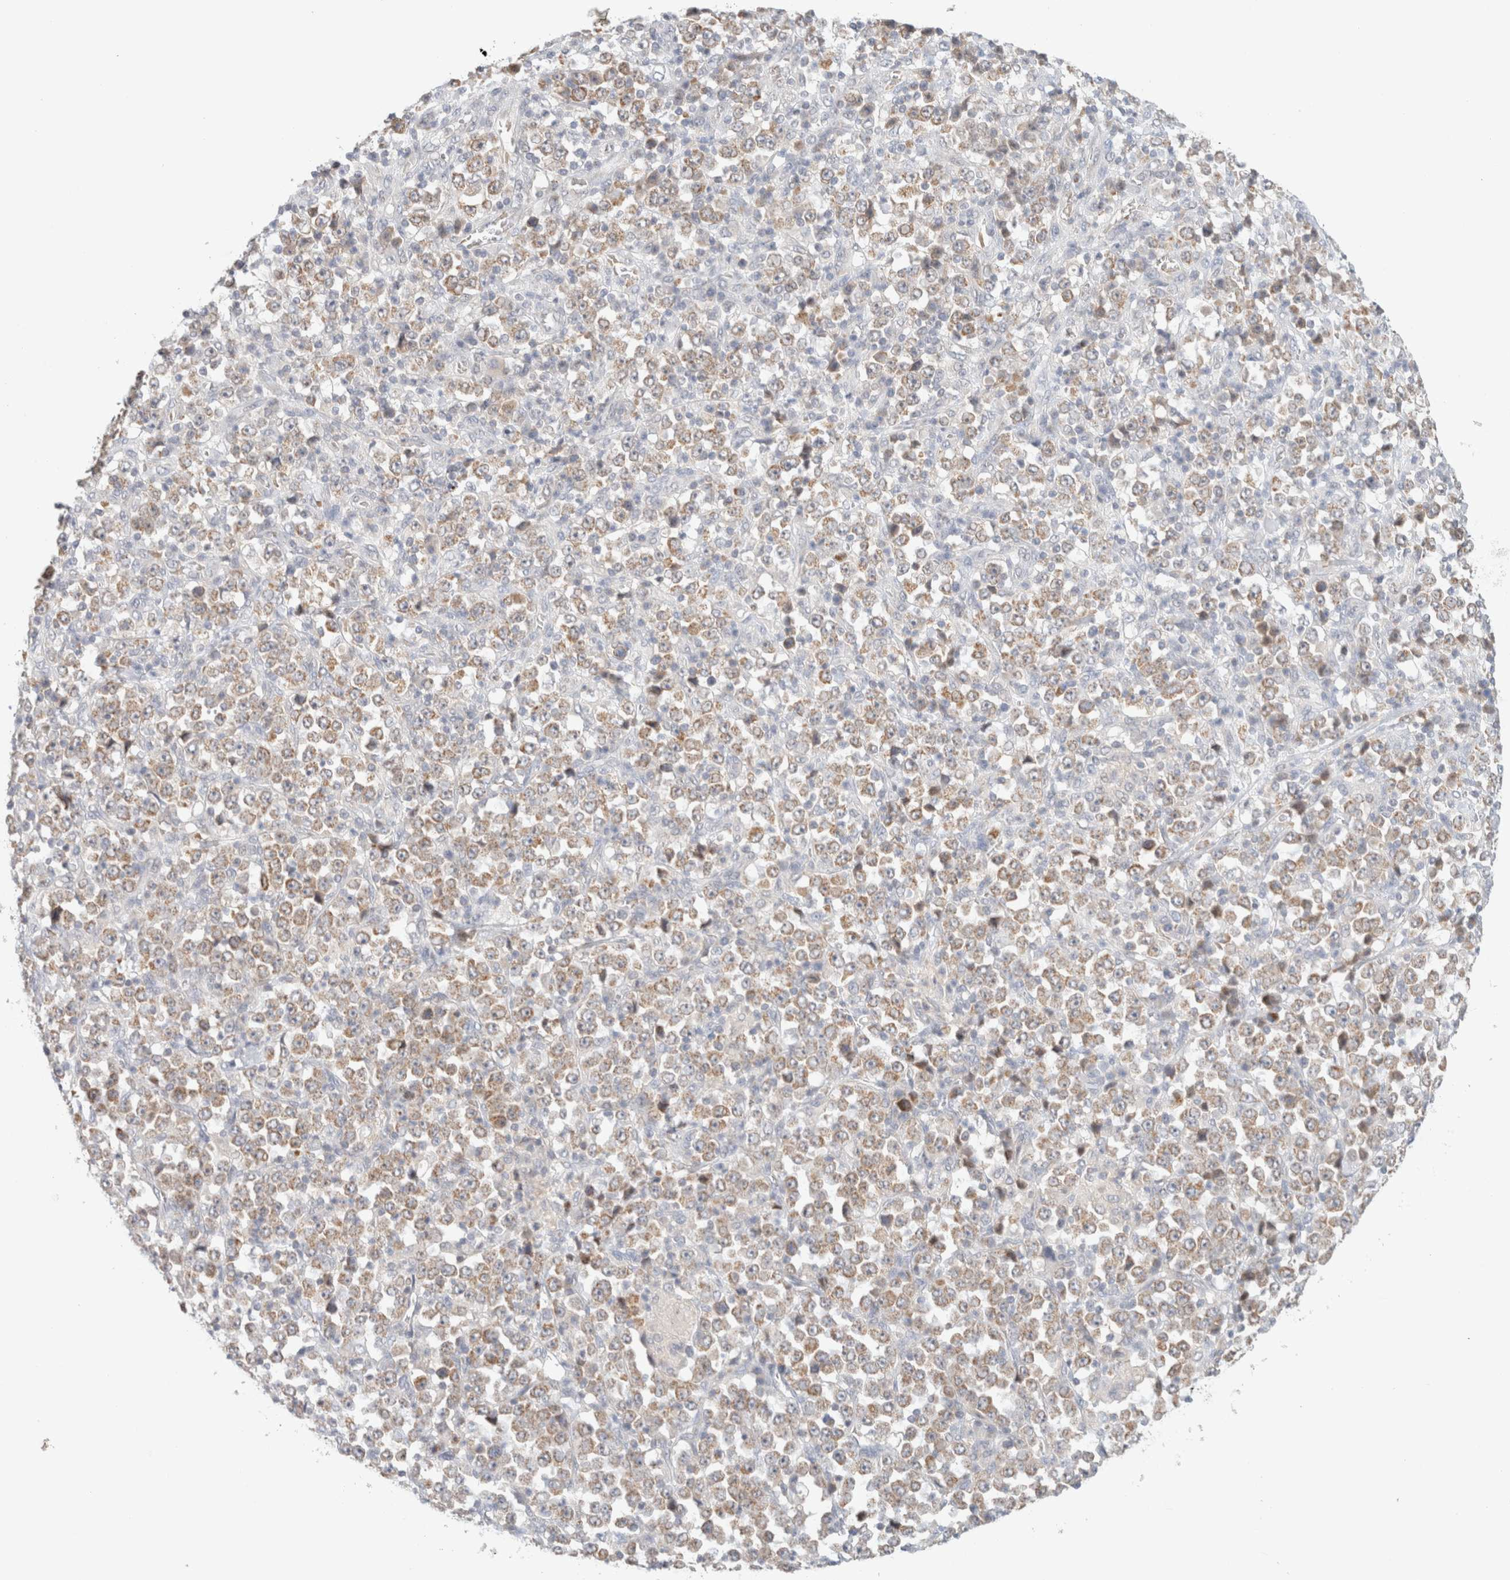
{"staining": {"intensity": "weak", "quantity": ">75%", "location": "cytoplasmic/membranous"}, "tissue": "stomach cancer", "cell_type": "Tumor cells", "image_type": "cancer", "snomed": [{"axis": "morphology", "description": "Normal tissue, NOS"}, {"axis": "morphology", "description": "Adenocarcinoma, NOS"}, {"axis": "topography", "description": "Stomach, upper"}, {"axis": "topography", "description": "Stomach"}], "caption": "A brown stain labels weak cytoplasmic/membranous expression of a protein in human adenocarcinoma (stomach) tumor cells.", "gene": "MRM3", "patient": {"sex": "male", "age": 59}}